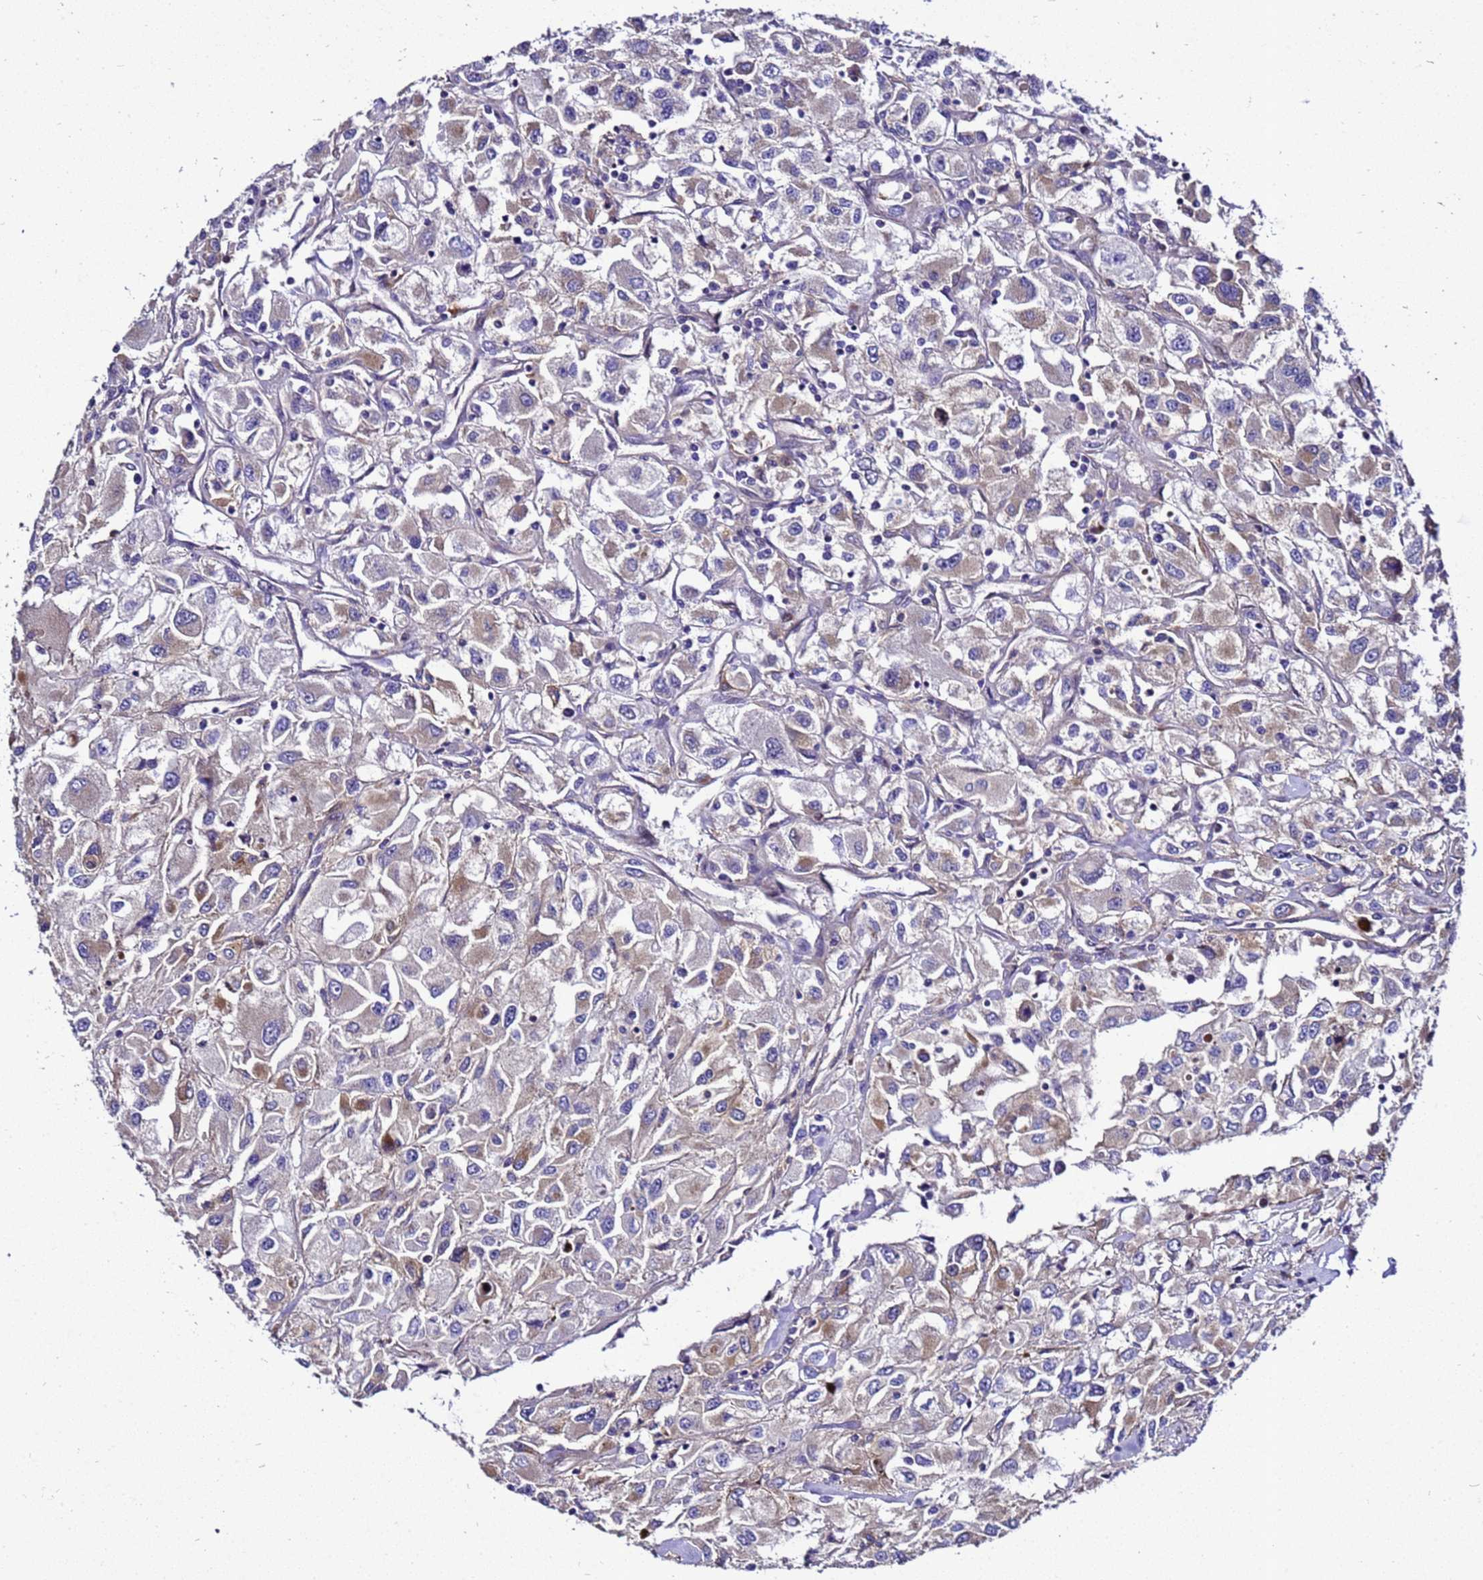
{"staining": {"intensity": "weak", "quantity": "<25%", "location": "cytoplasmic/membranous"}, "tissue": "renal cancer", "cell_type": "Tumor cells", "image_type": "cancer", "snomed": [{"axis": "morphology", "description": "Adenocarcinoma, NOS"}, {"axis": "topography", "description": "Kidney"}], "caption": "High power microscopy photomicrograph of an immunohistochemistry (IHC) image of renal cancer (adenocarcinoma), revealing no significant positivity in tumor cells.", "gene": "ZNF417", "patient": {"sex": "female", "age": 52}}